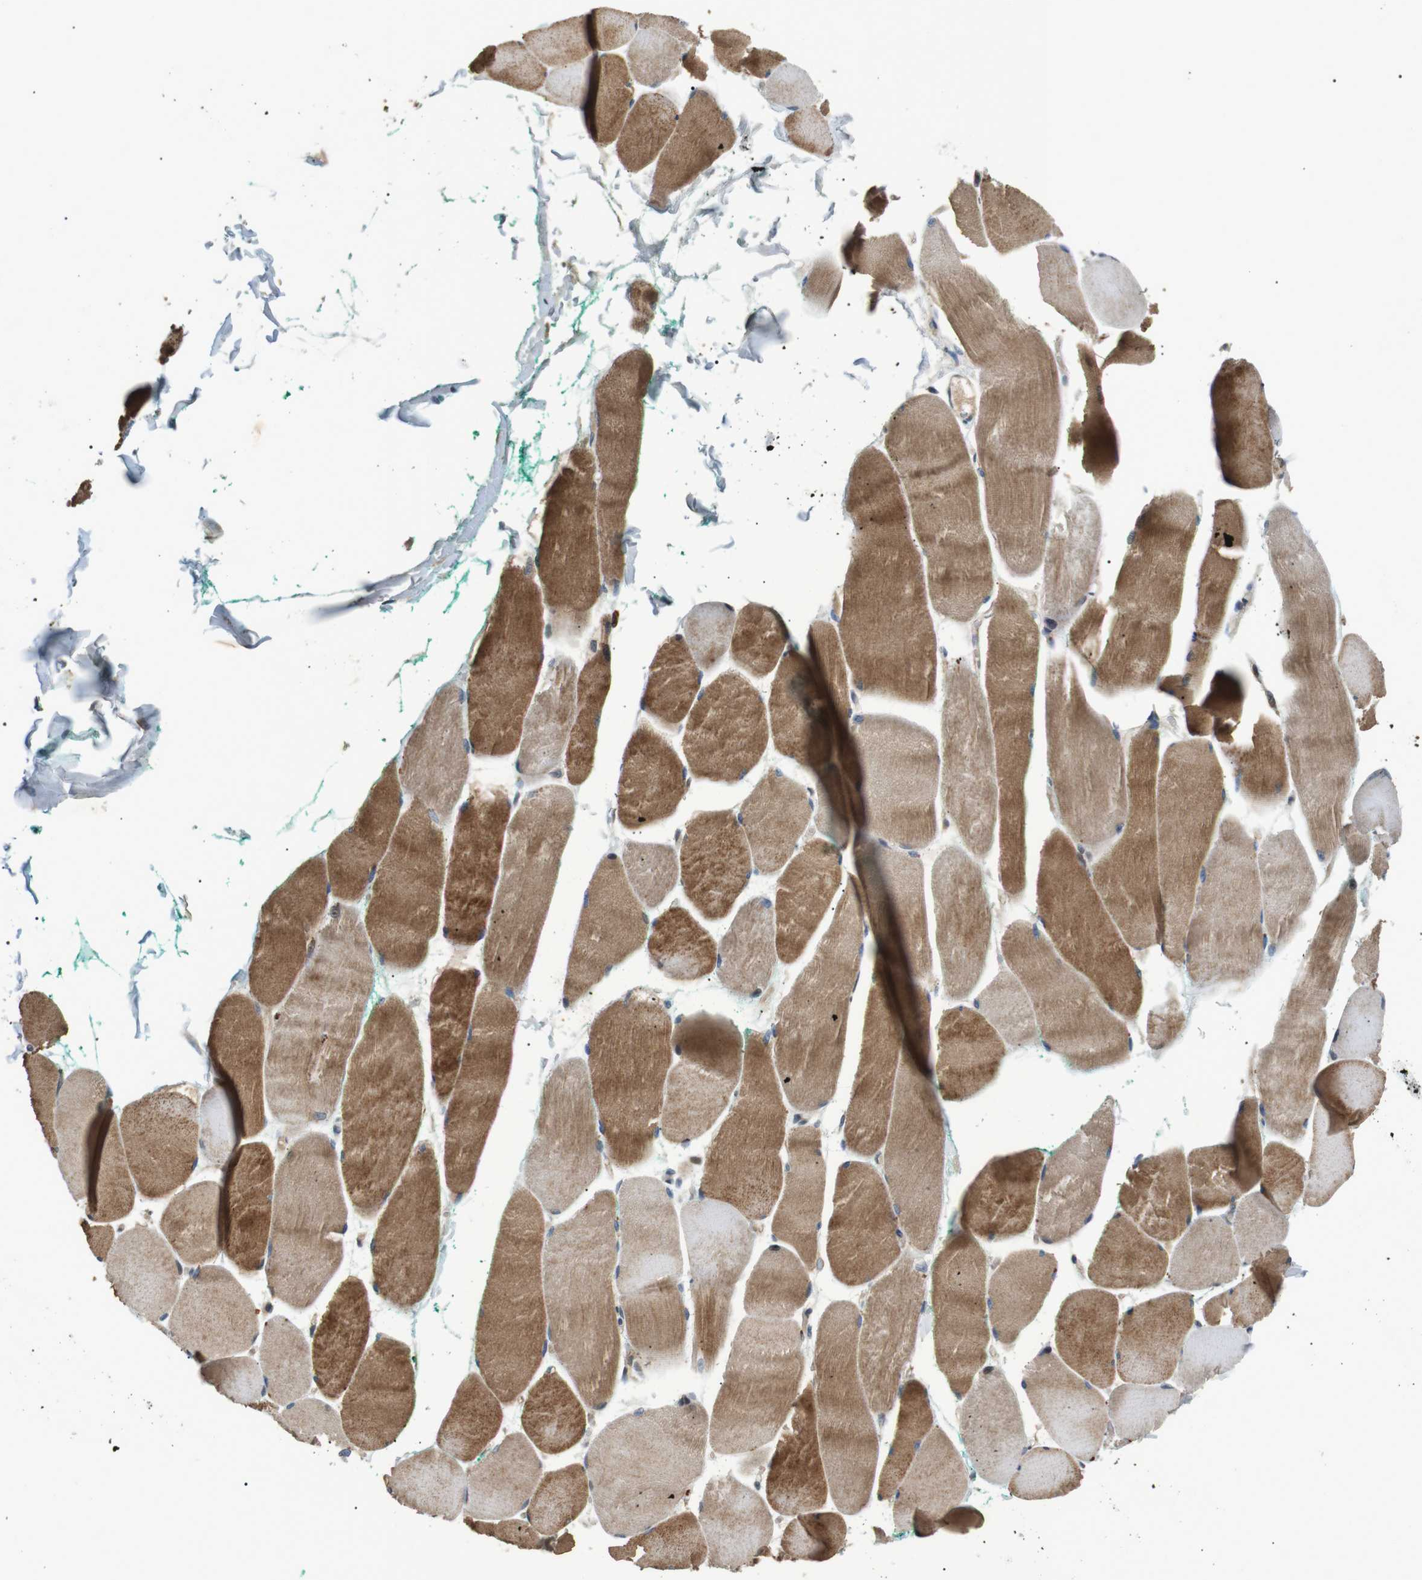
{"staining": {"intensity": "moderate", "quantity": ">75%", "location": "cytoplasmic/membranous"}, "tissue": "skeletal muscle", "cell_type": "Myocytes", "image_type": "normal", "snomed": [{"axis": "morphology", "description": "Normal tissue, NOS"}, {"axis": "morphology", "description": "Squamous cell carcinoma, NOS"}, {"axis": "topography", "description": "Skeletal muscle"}], "caption": "Approximately >75% of myocytes in benign human skeletal muscle reveal moderate cytoplasmic/membranous protein expression as visualized by brown immunohistochemical staining.", "gene": "HSPA13", "patient": {"sex": "male", "age": 51}}